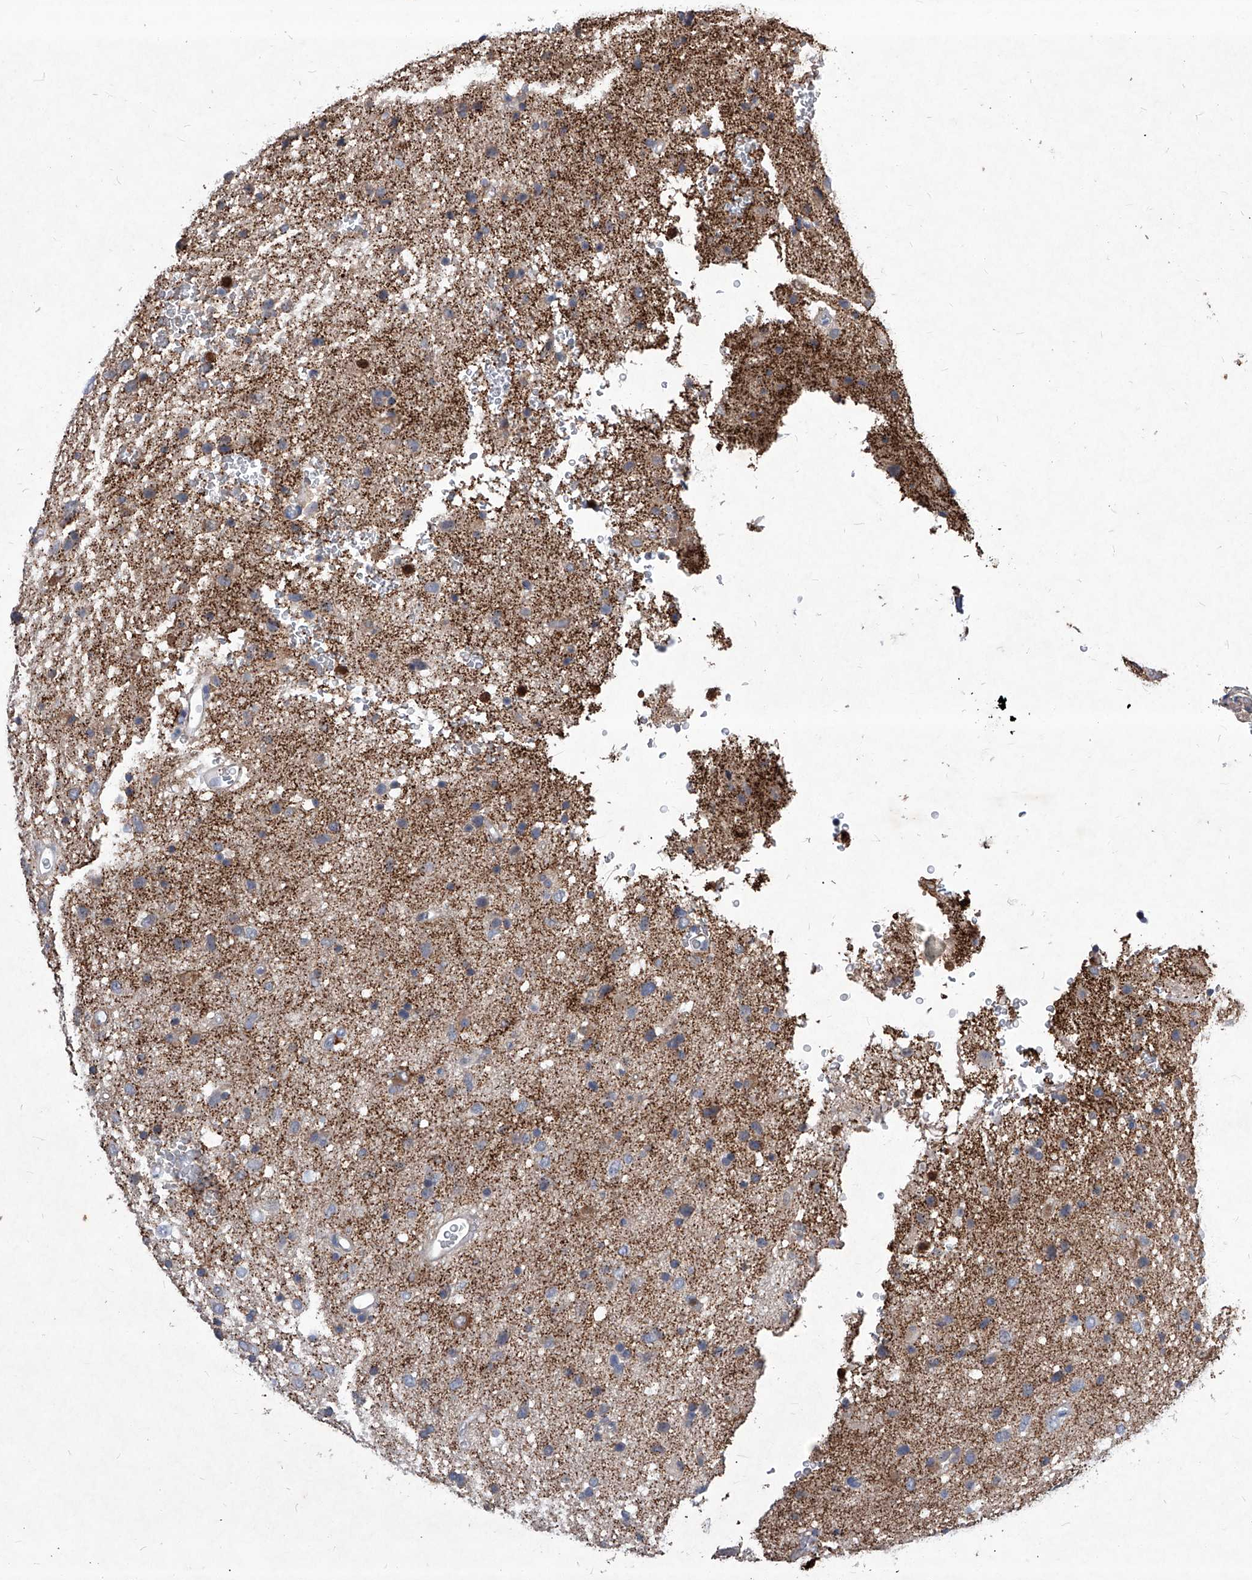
{"staining": {"intensity": "negative", "quantity": "none", "location": "none"}, "tissue": "glioma", "cell_type": "Tumor cells", "image_type": "cancer", "snomed": [{"axis": "morphology", "description": "Glioma, malignant, Low grade"}, {"axis": "topography", "description": "Brain"}], "caption": "This histopathology image is of malignant glioma (low-grade) stained with IHC to label a protein in brown with the nuclei are counter-stained blue. There is no positivity in tumor cells.", "gene": "SYNGR1", "patient": {"sex": "male", "age": 77}}